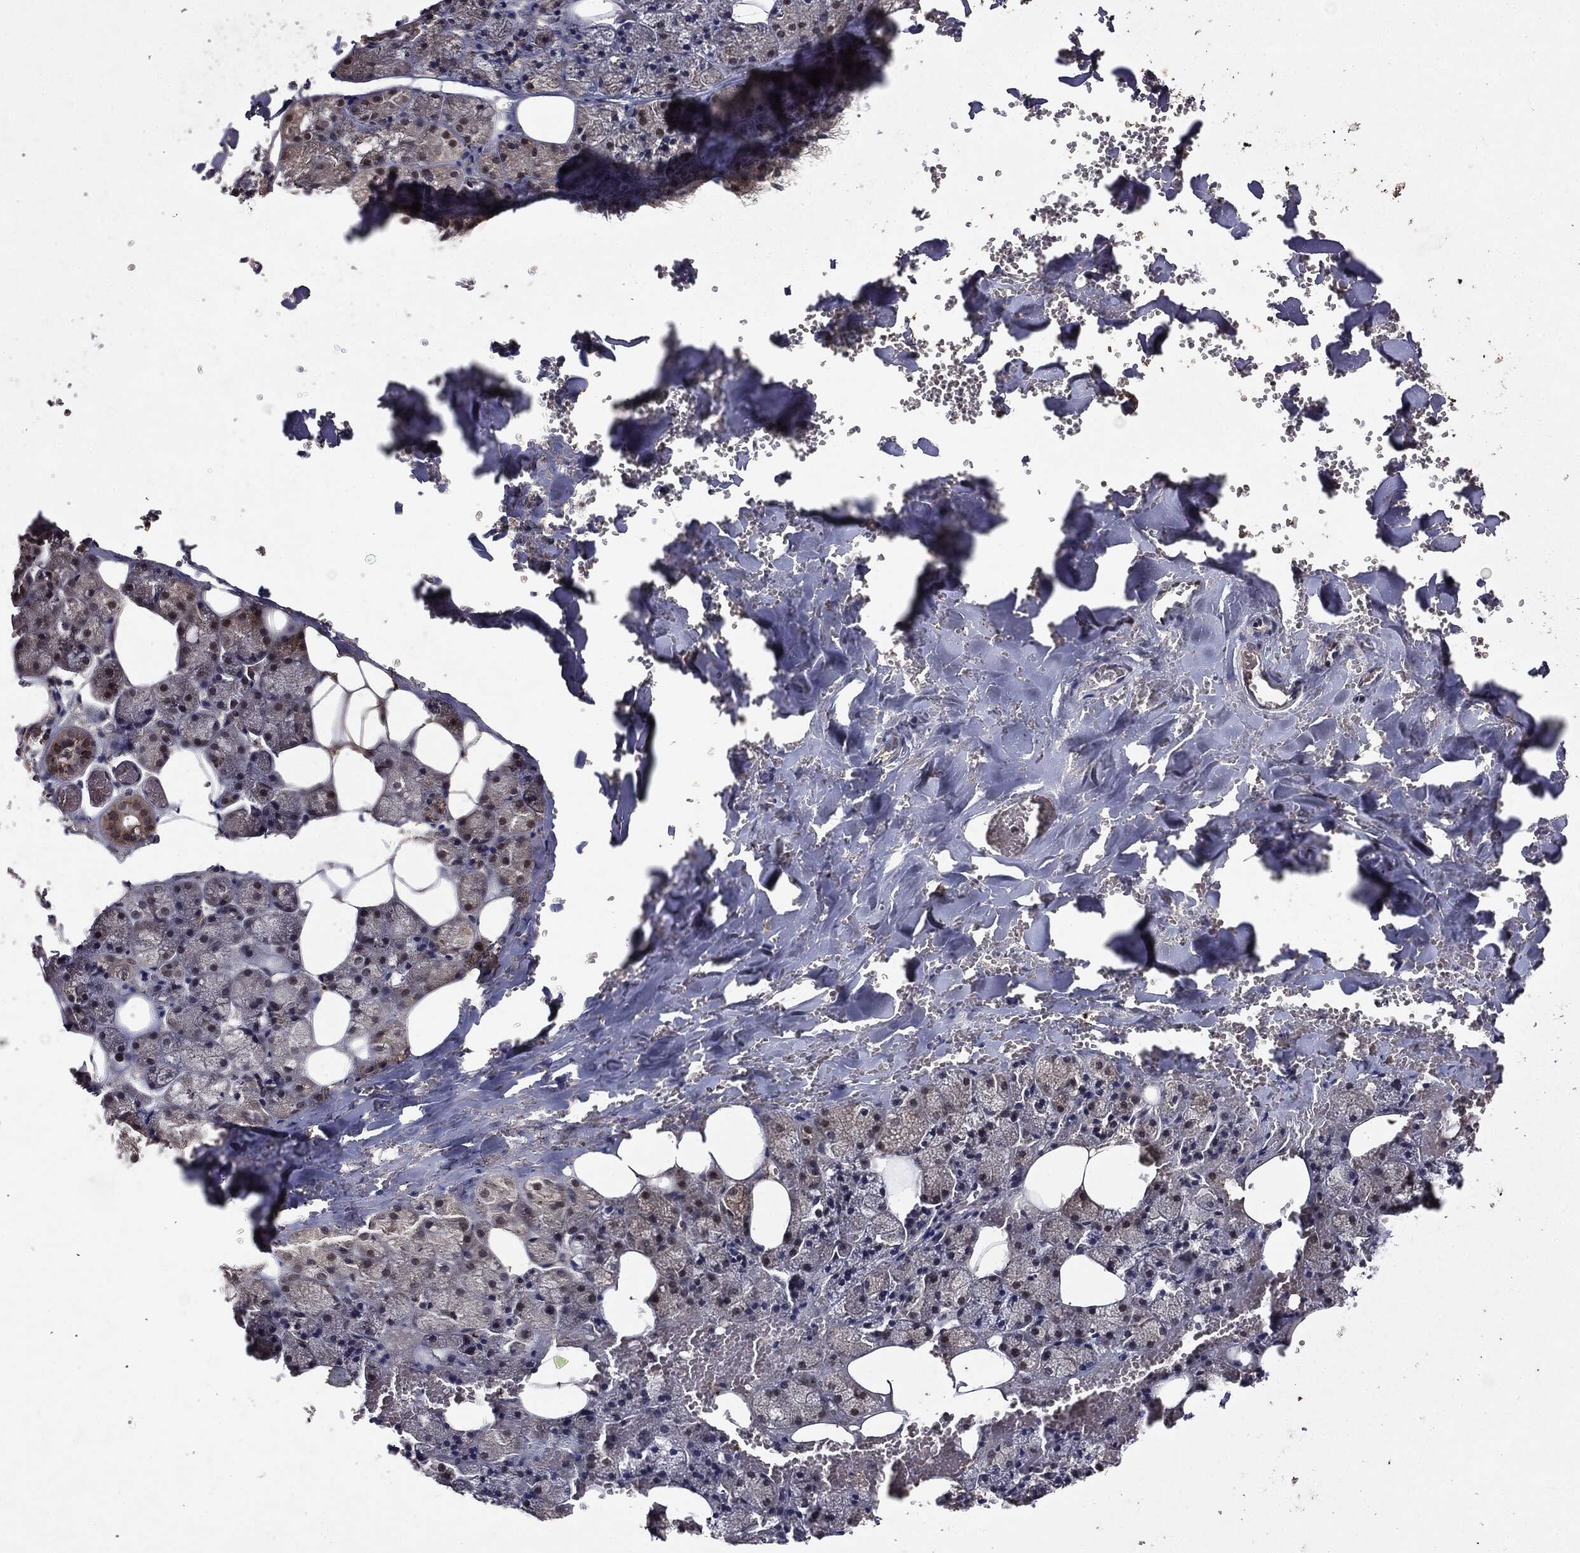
{"staining": {"intensity": "moderate", "quantity": "<25%", "location": "cytoplasmic/membranous,nuclear"}, "tissue": "salivary gland", "cell_type": "Glandular cells", "image_type": "normal", "snomed": [{"axis": "morphology", "description": "Normal tissue, NOS"}, {"axis": "topography", "description": "Salivary gland"}], "caption": "Normal salivary gland displays moderate cytoplasmic/membranous,nuclear staining in approximately <25% of glandular cells.", "gene": "MTOR", "patient": {"sex": "male", "age": 38}}